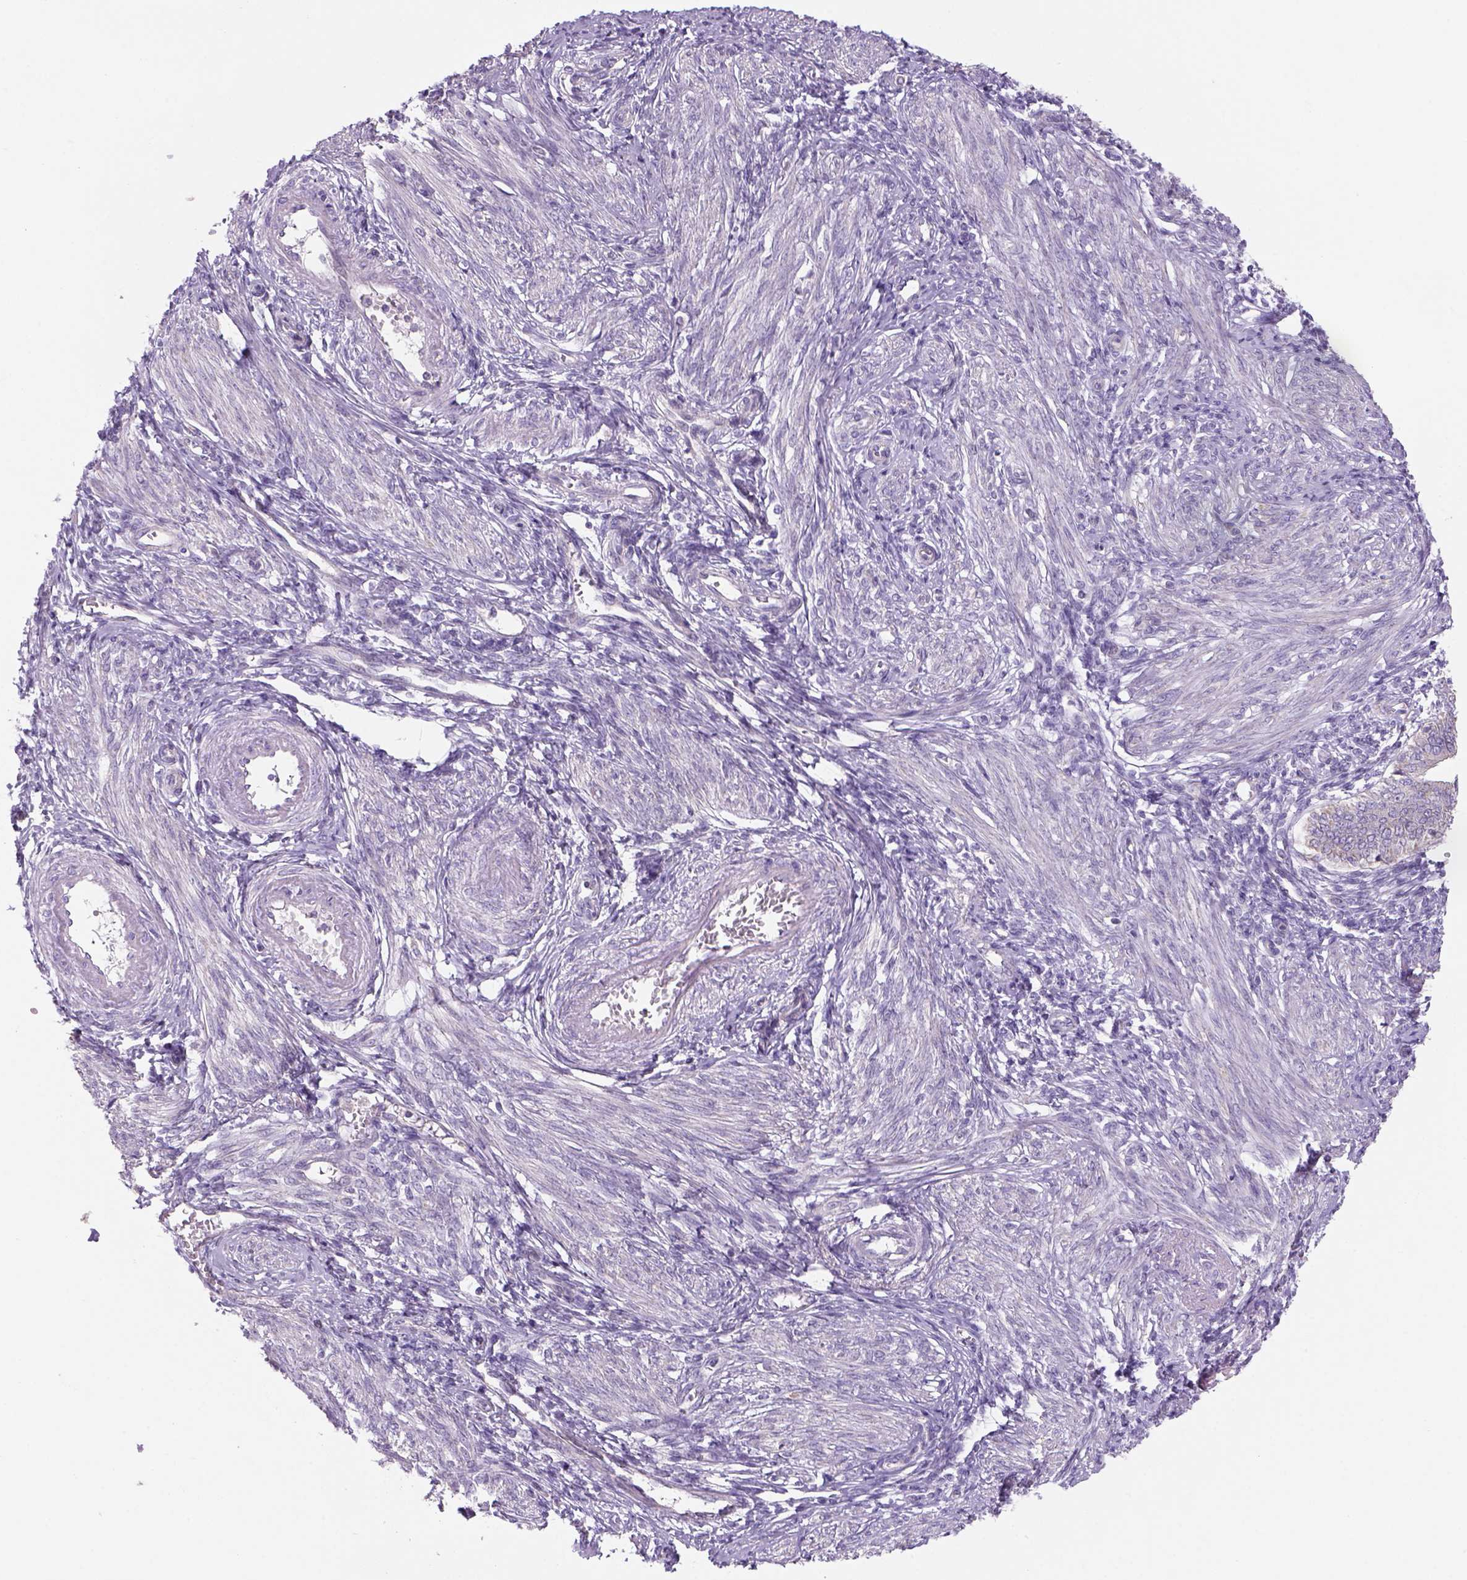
{"staining": {"intensity": "negative", "quantity": "none", "location": "none"}, "tissue": "endometrium", "cell_type": "Cells in endometrial stroma", "image_type": "normal", "snomed": [{"axis": "morphology", "description": "Normal tissue, NOS"}, {"axis": "topography", "description": "Endometrium"}], "caption": "Immunohistochemical staining of unremarkable human endometrium reveals no significant expression in cells in endometrial stroma. (Immunohistochemistry, brightfield microscopy, high magnification).", "gene": "ADGRV1", "patient": {"sex": "female", "age": 42}}